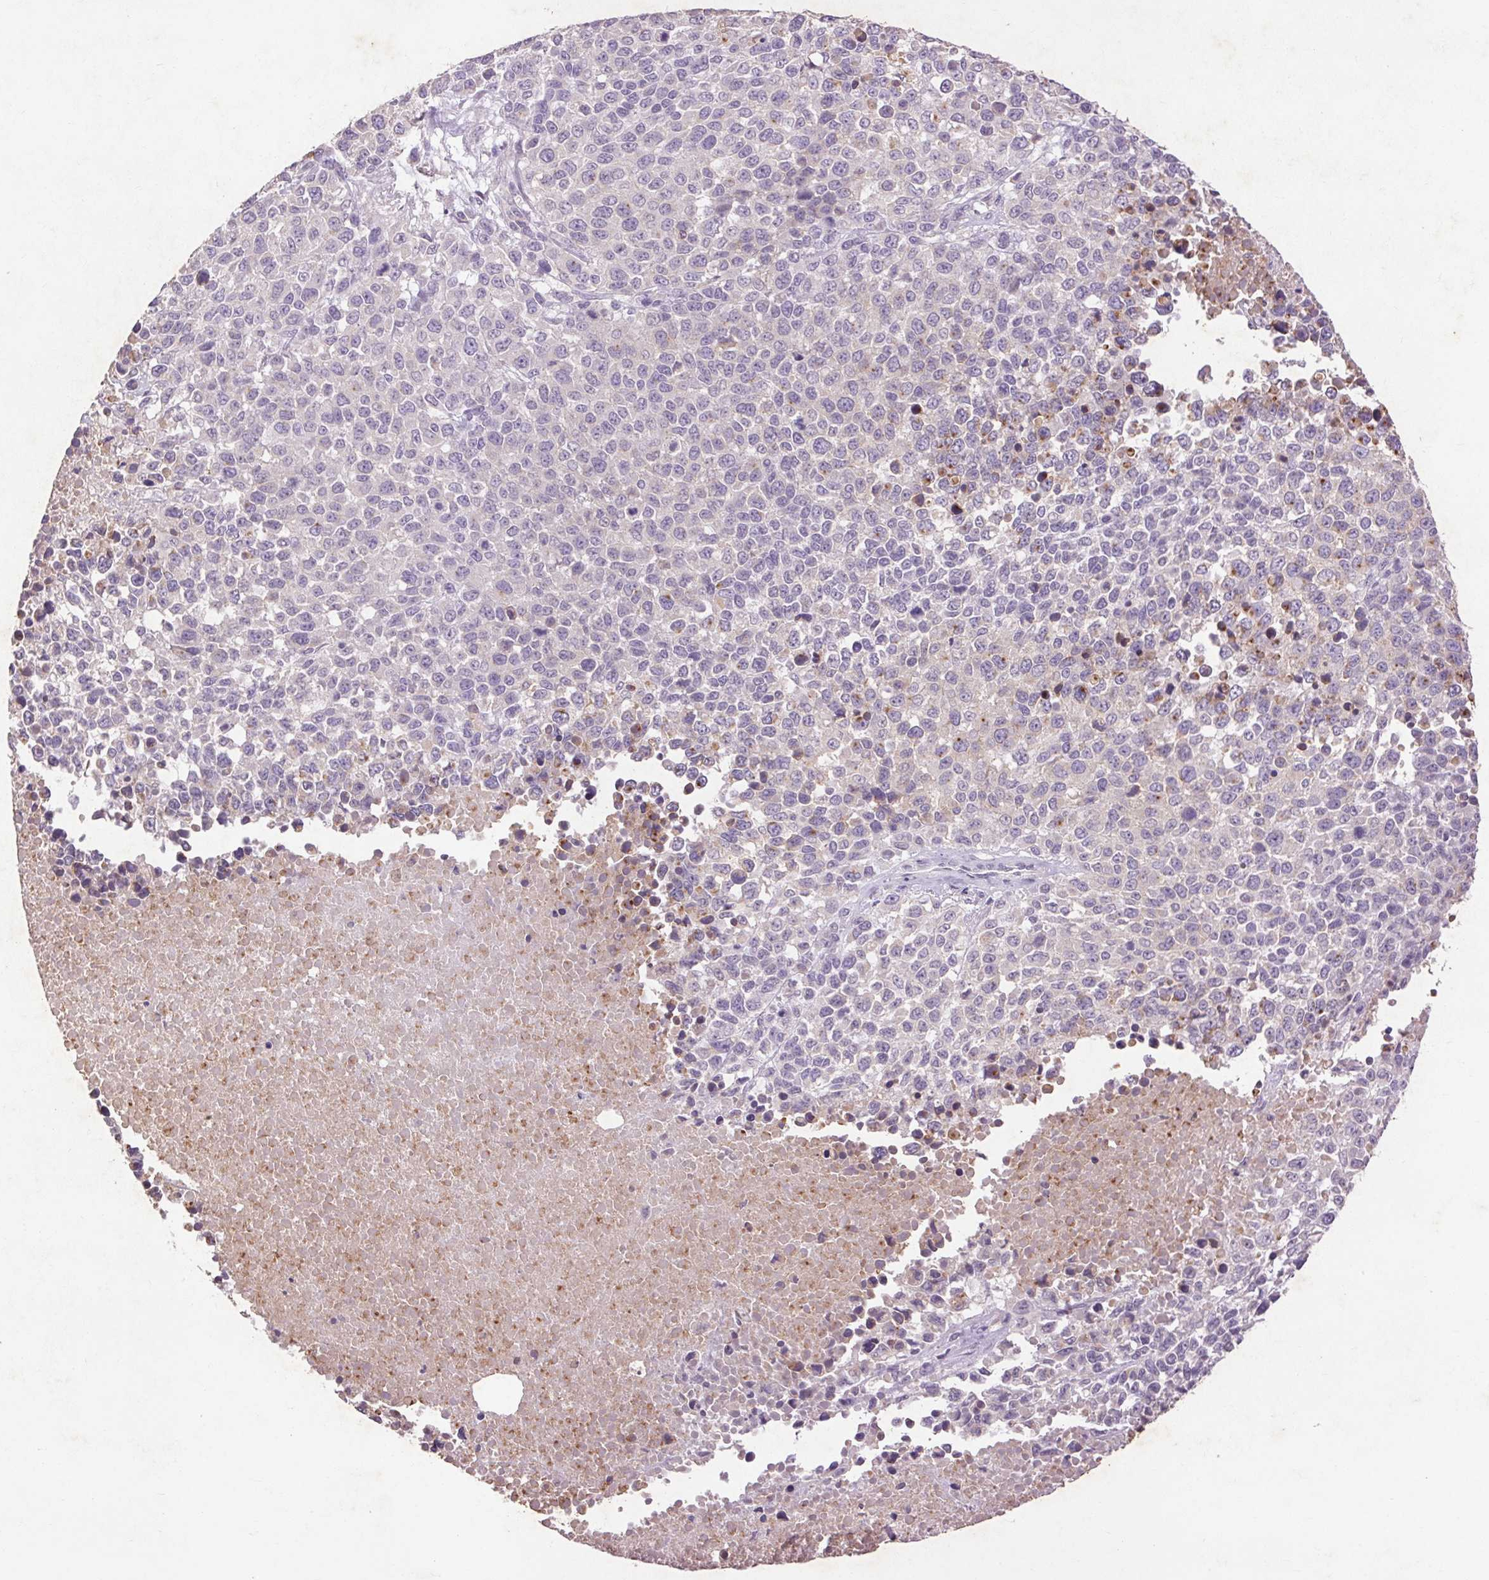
{"staining": {"intensity": "negative", "quantity": "none", "location": "none"}, "tissue": "melanoma", "cell_type": "Tumor cells", "image_type": "cancer", "snomed": [{"axis": "morphology", "description": "Malignant melanoma, Metastatic site"}, {"axis": "topography", "description": "Skin"}], "caption": "An IHC histopathology image of malignant melanoma (metastatic site) is shown. There is no staining in tumor cells of malignant melanoma (metastatic site).", "gene": "FNDC7", "patient": {"sex": "male", "age": 84}}